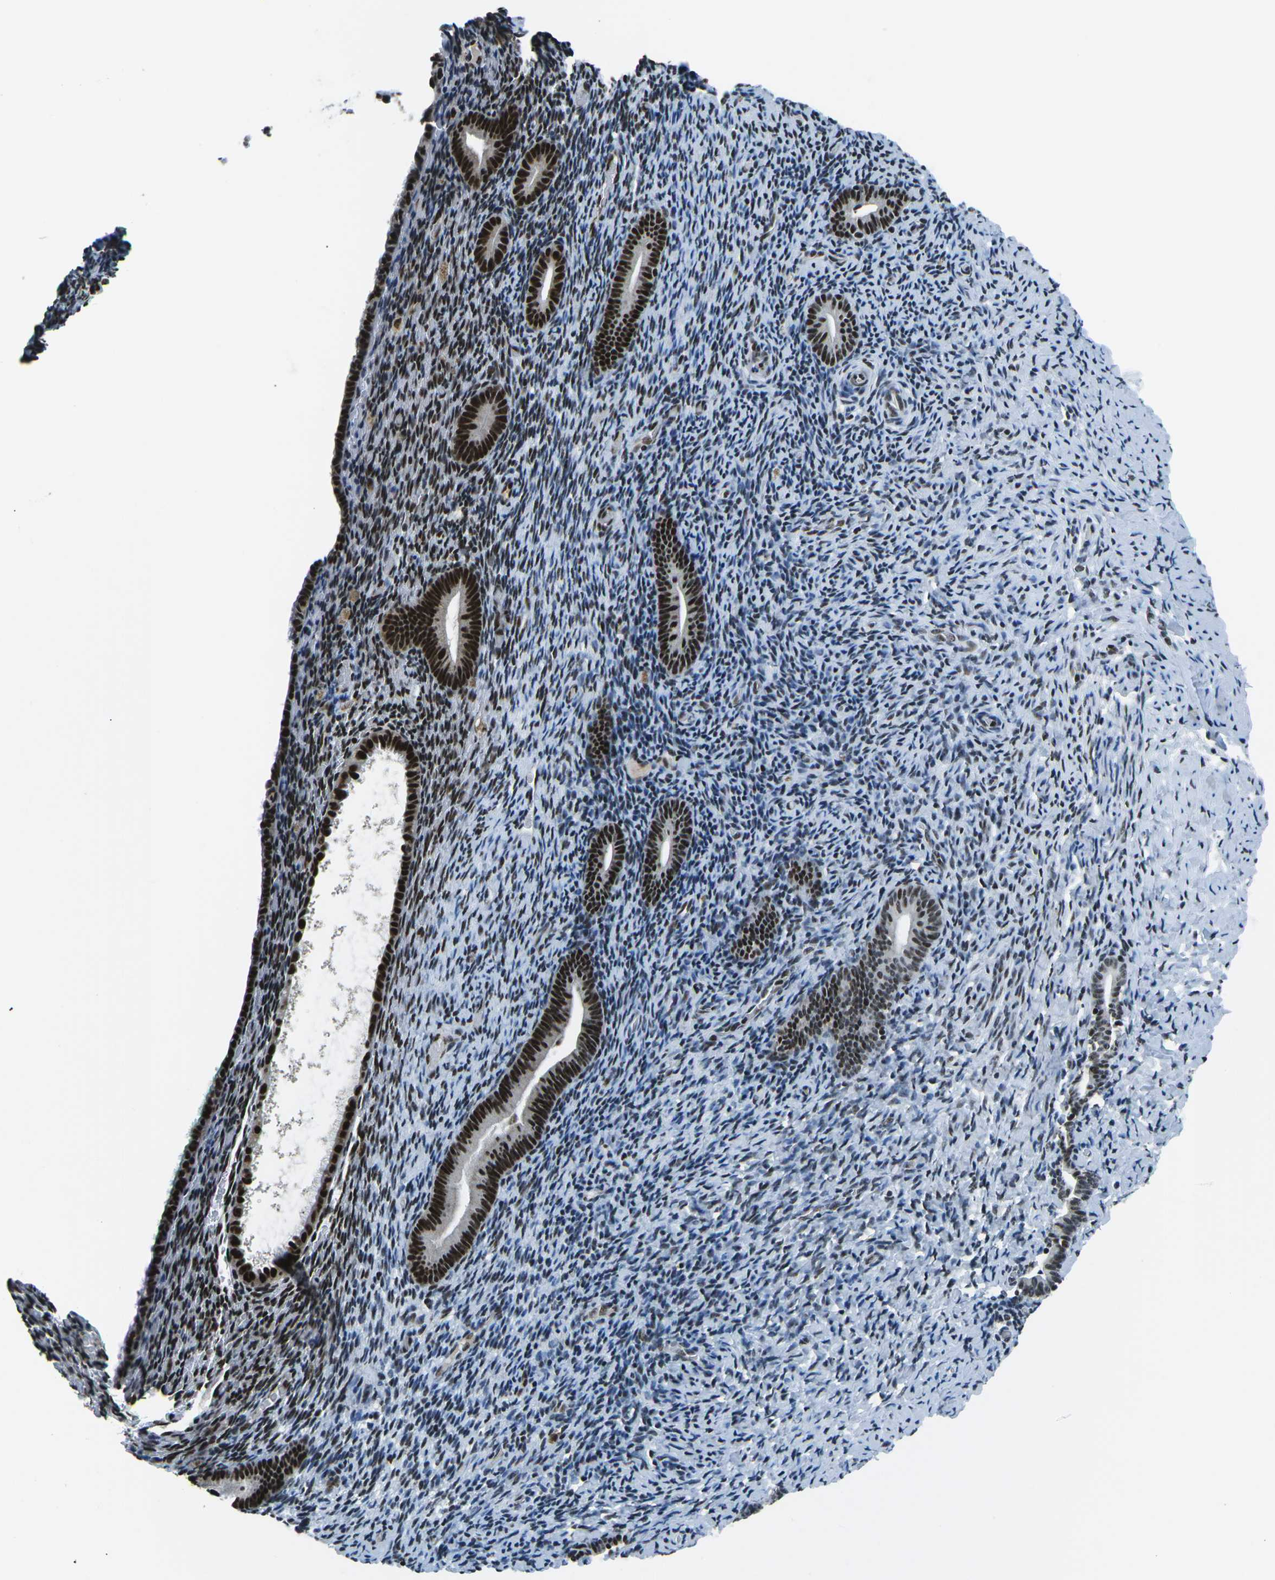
{"staining": {"intensity": "moderate", "quantity": "<25%", "location": "nuclear"}, "tissue": "endometrium", "cell_type": "Cells in endometrial stroma", "image_type": "normal", "snomed": [{"axis": "morphology", "description": "Normal tissue, NOS"}, {"axis": "topography", "description": "Endometrium"}], "caption": "The photomicrograph shows a brown stain indicating the presence of a protein in the nuclear of cells in endometrial stroma in endometrium.", "gene": "RBL2", "patient": {"sex": "female", "age": 51}}